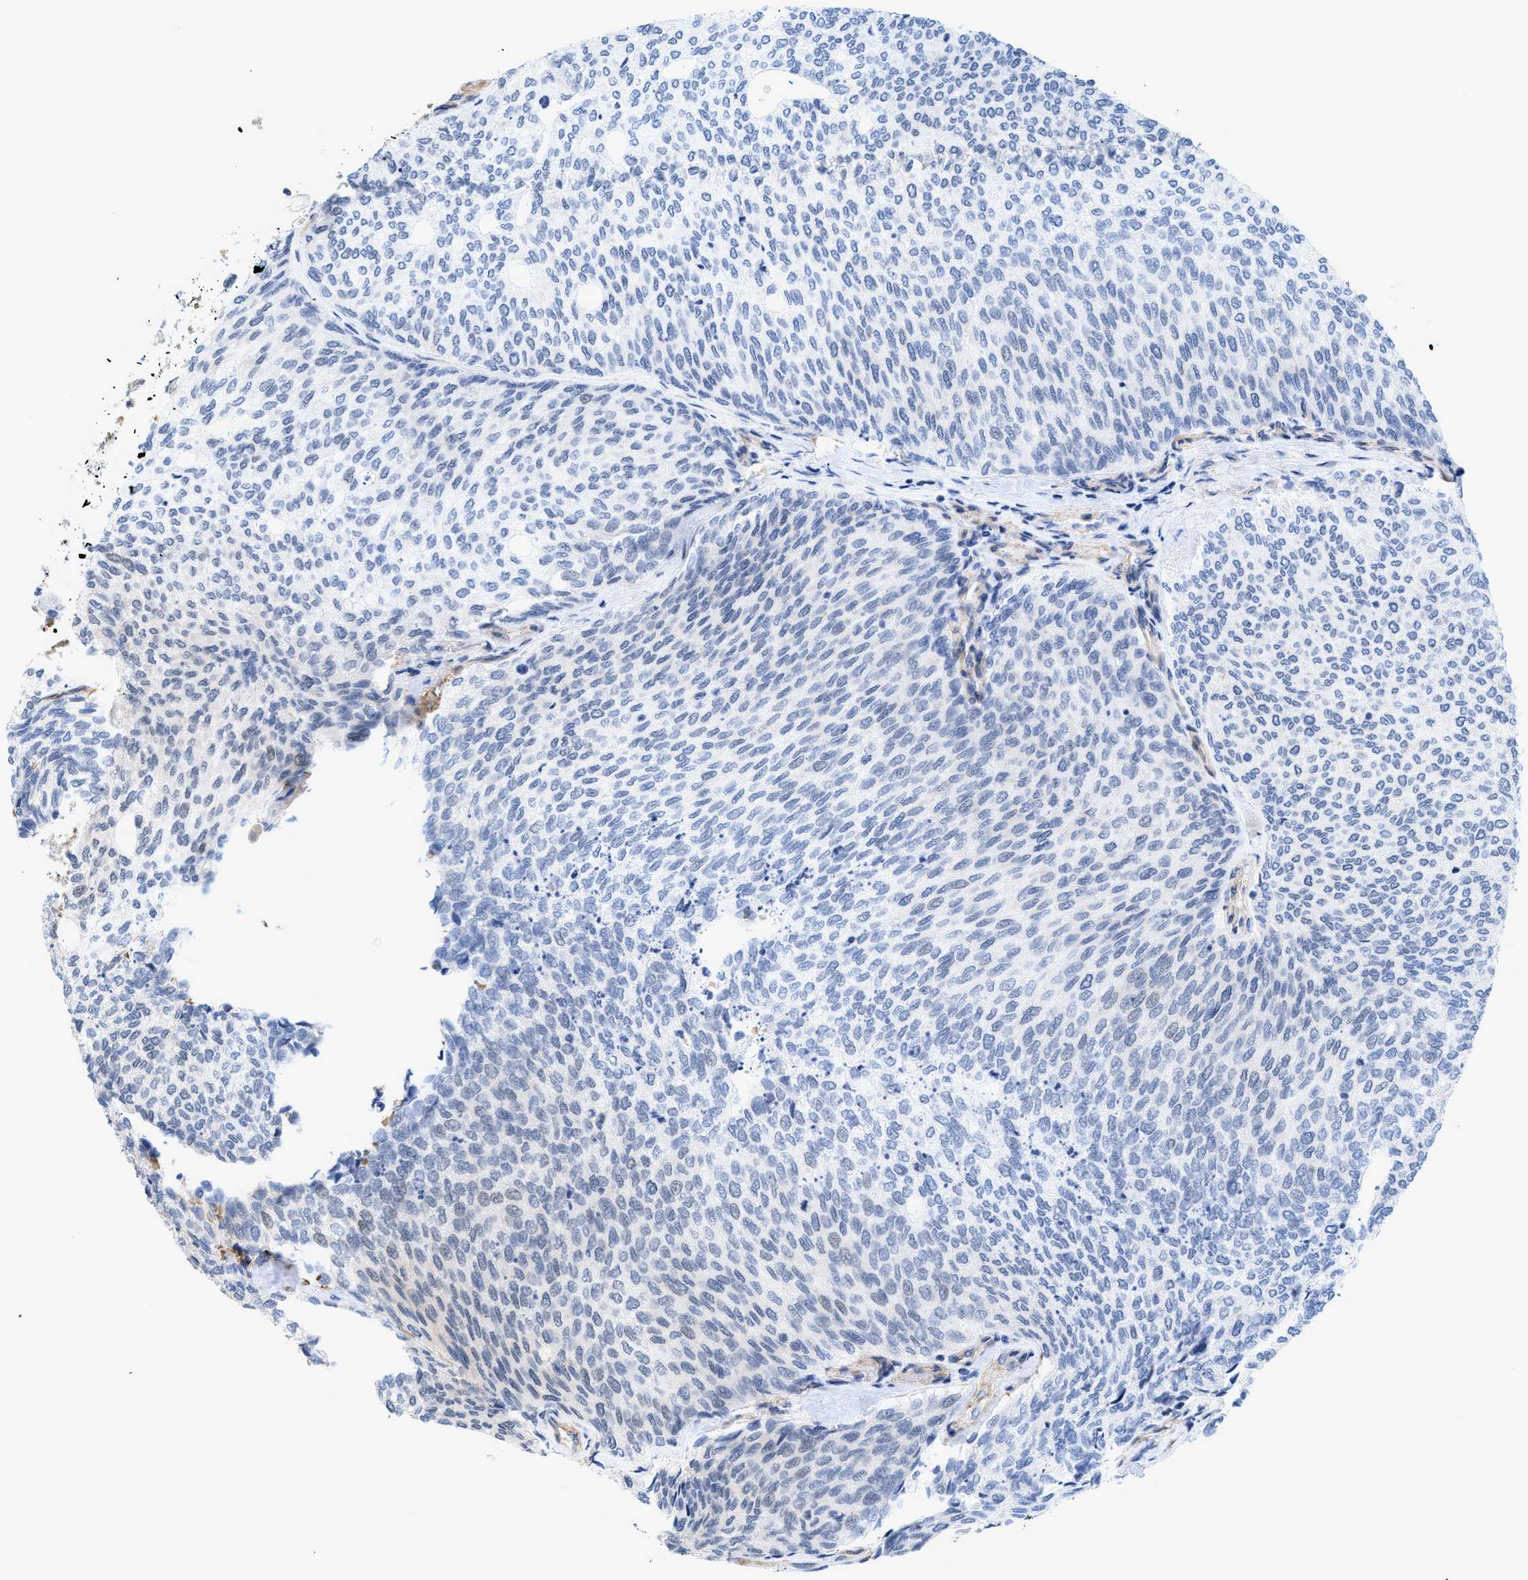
{"staining": {"intensity": "negative", "quantity": "none", "location": "none"}, "tissue": "urothelial cancer", "cell_type": "Tumor cells", "image_type": "cancer", "snomed": [{"axis": "morphology", "description": "Urothelial carcinoma, Low grade"}, {"axis": "topography", "description": "Urinary bladder"}], "caption": "Immunohistochemistry (IHC) micrograph of neoplastic tissue: human urothelial carcinoma (low-grade) stained with DAB (3,3'-diaminobenzidine) reveals no significant protein staining in tumor cells.", "gene": "GPRASP2", "patient": {"sex": "female", "age": 79}}